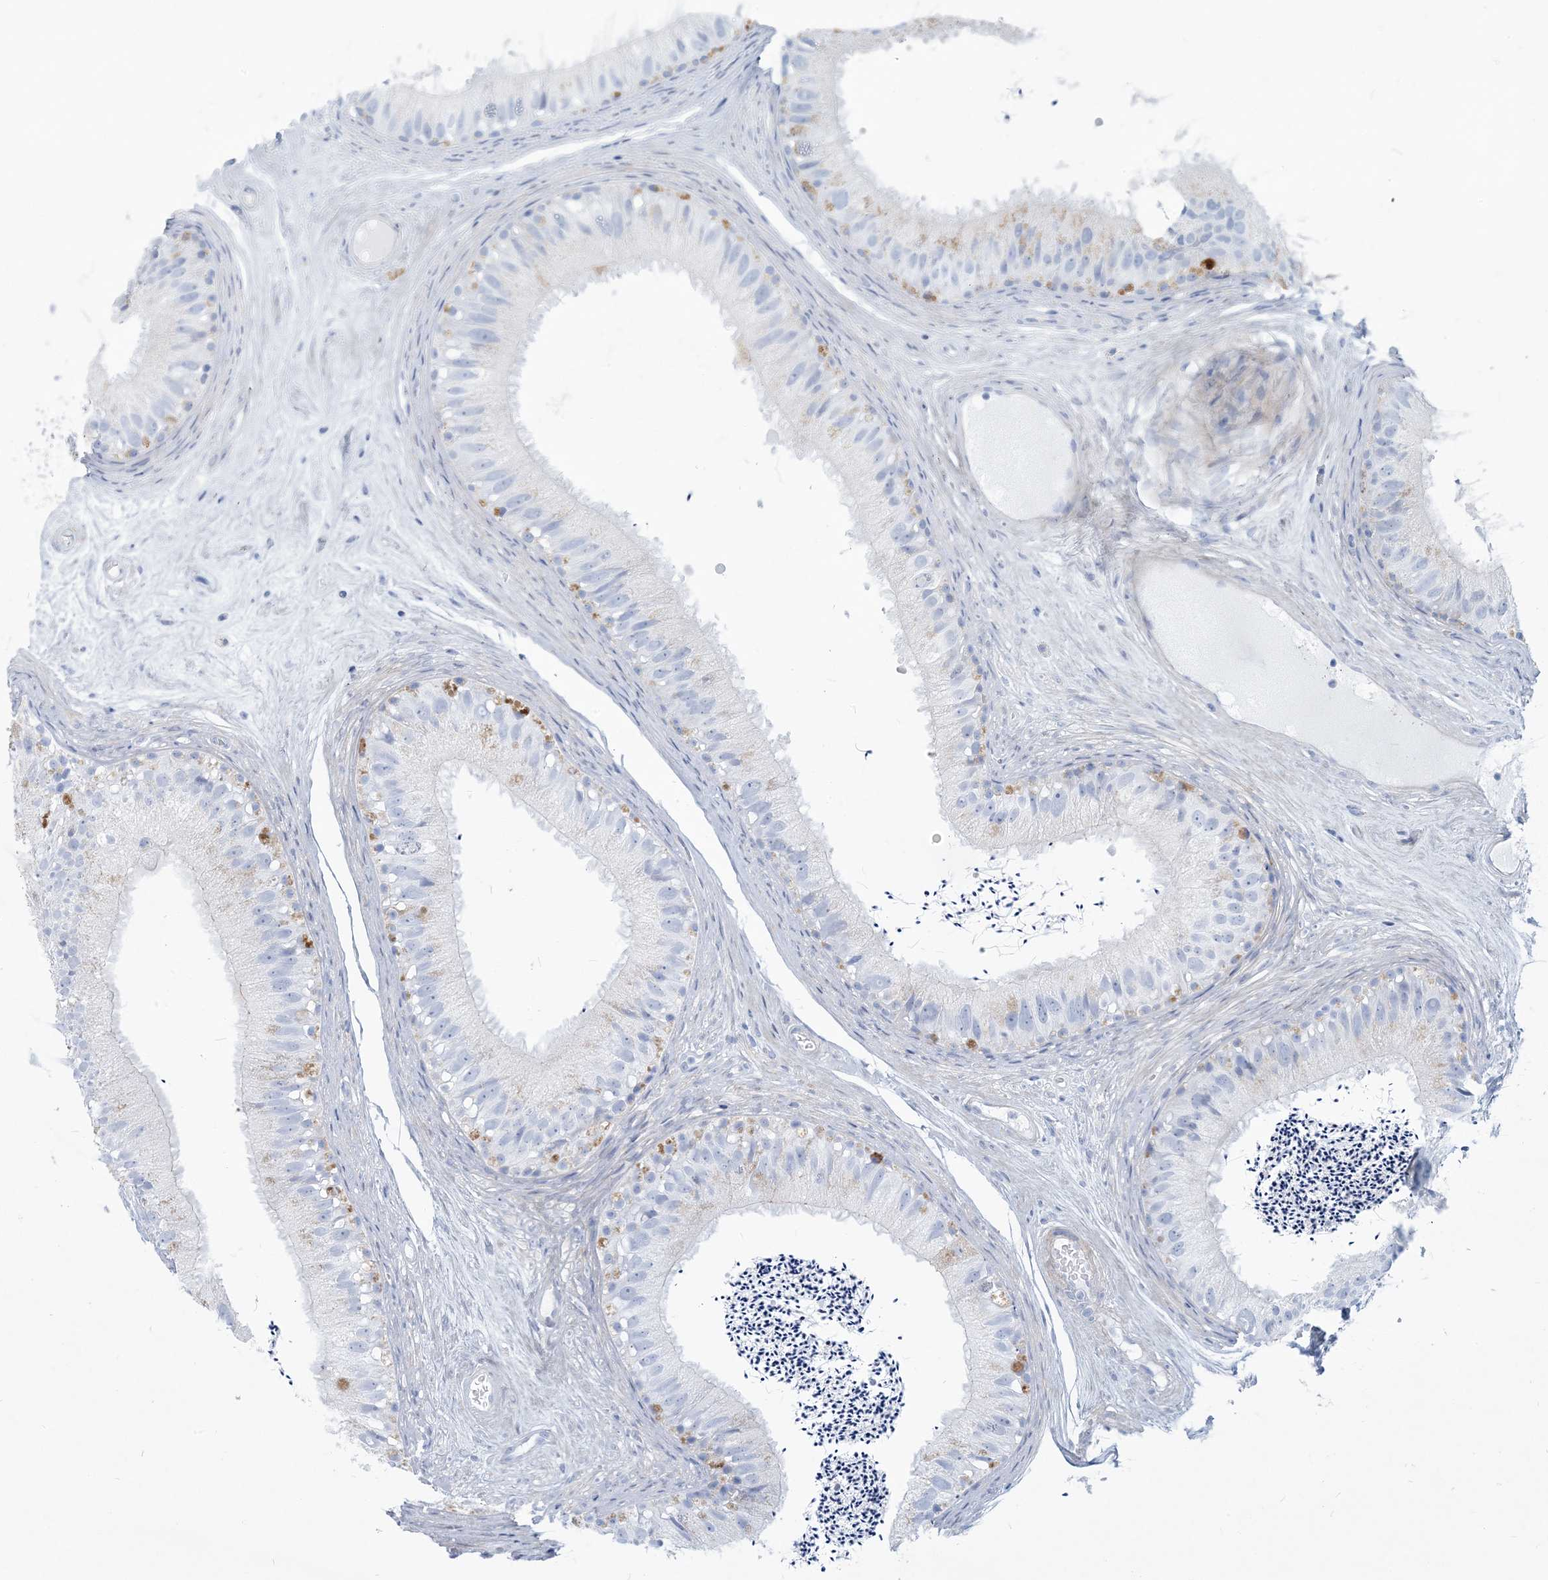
{"staining": {"intensity": "negative", "quantity": "none", "location": "none"}, "tissue": "epididymis", "cell_type": "Glandular cells", "image_type": "normal", "snomed": [{"axis": "morphology", "description": "Normal tissue, NOS"}, {"axis": "topography", "description": "Epididymis"}], "caption": "Immunohistochemistry histopathology image of unremarkable epididymis: human epididymis stained with DAB shows no significant protein staining in glandular cells. Nuclei are stained in blue.", "gene": "MOXD1", "patient": {"sex": "male", "age": 77}}